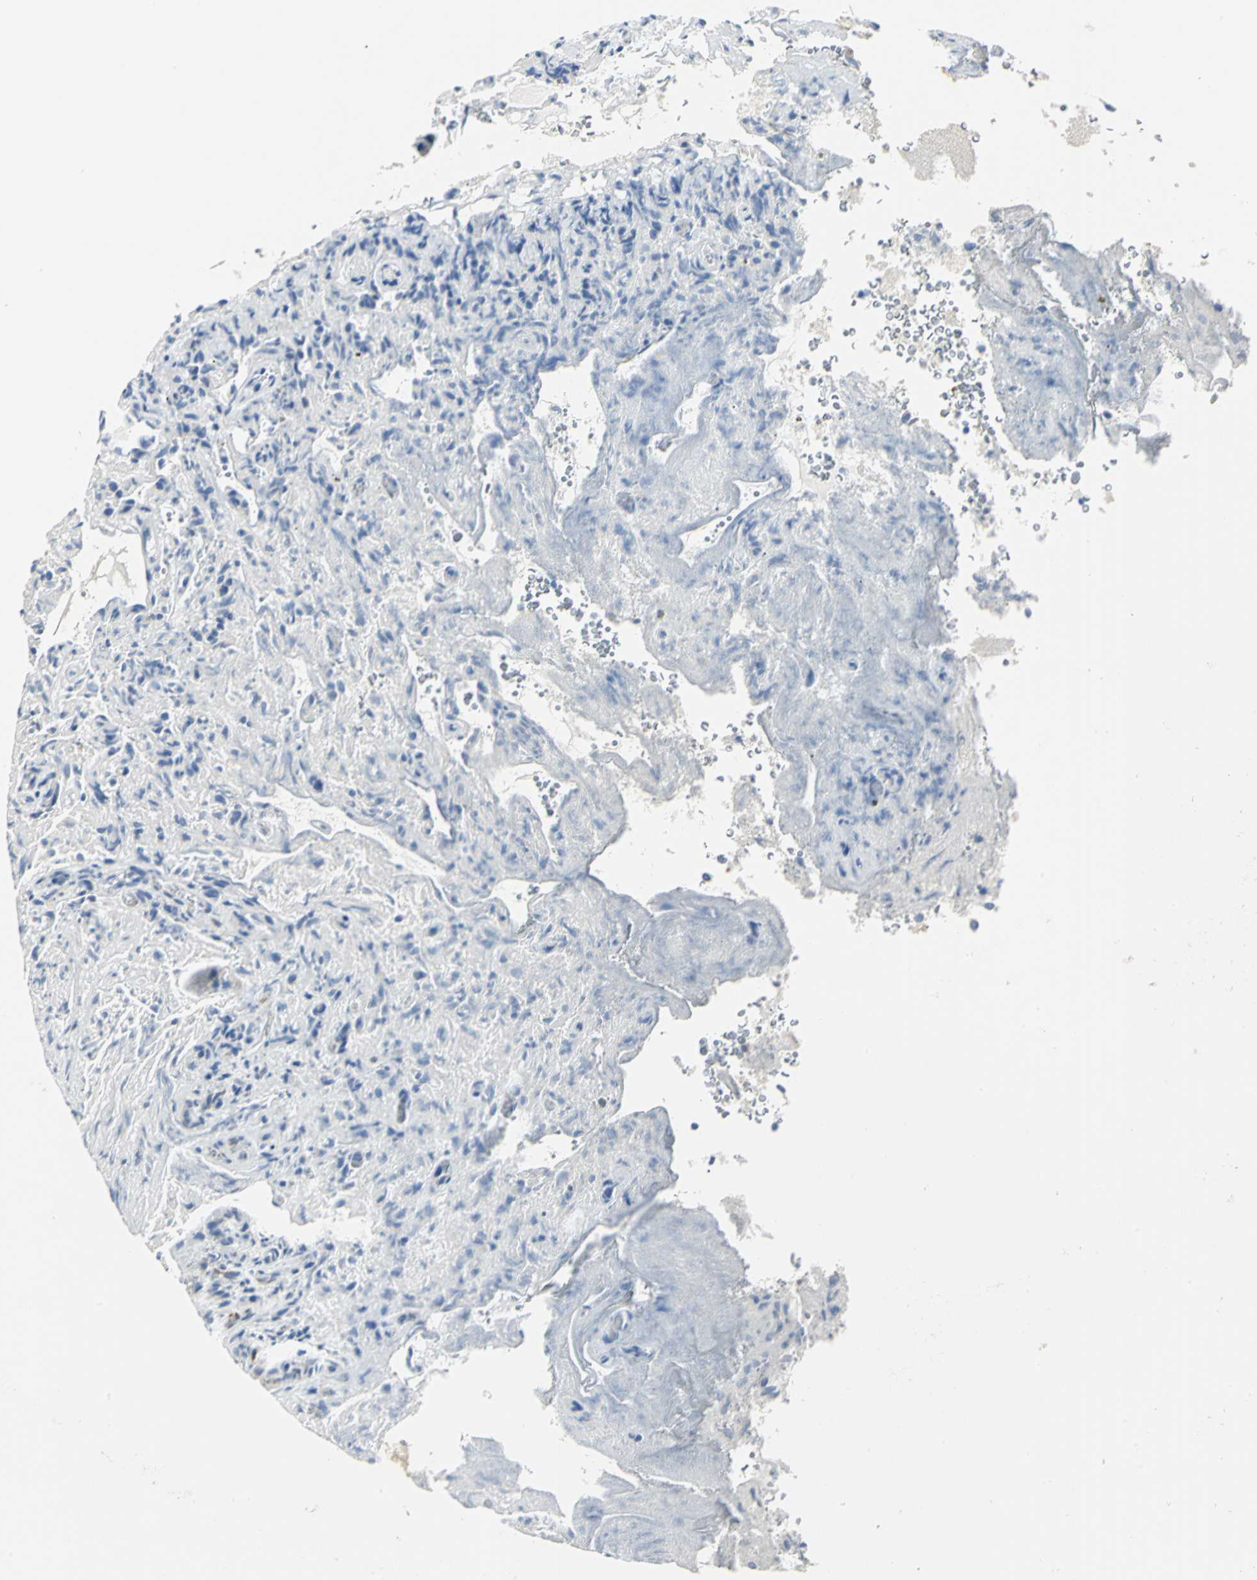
{"staining": {"intensity": "negative", "quantity": "none", "location": "none"}, "tissue": "glioma", "cell_type": "Tumor cells", "image_type": "cancer", "snomed": [{"axis": "morphology", "description": "Normal tissue, NOS"}, {"axis": "morphology", "description": "Glioma, malignant, High grade"}, {"axis": "topography", "description": "Cerebral cortex"}], "caption": "The immunohistochemistry photomicrograph has no significant staining in tumor cells of malignant glioma (high-grade) tissue. The staining is performed using DAB (3,3'-diaminobenzidine) brown chromogen with nuclei counter-stained in using hematoxylin.", "gene": "B3GNT2", "patient": {"sex": "male", "age": 75}}